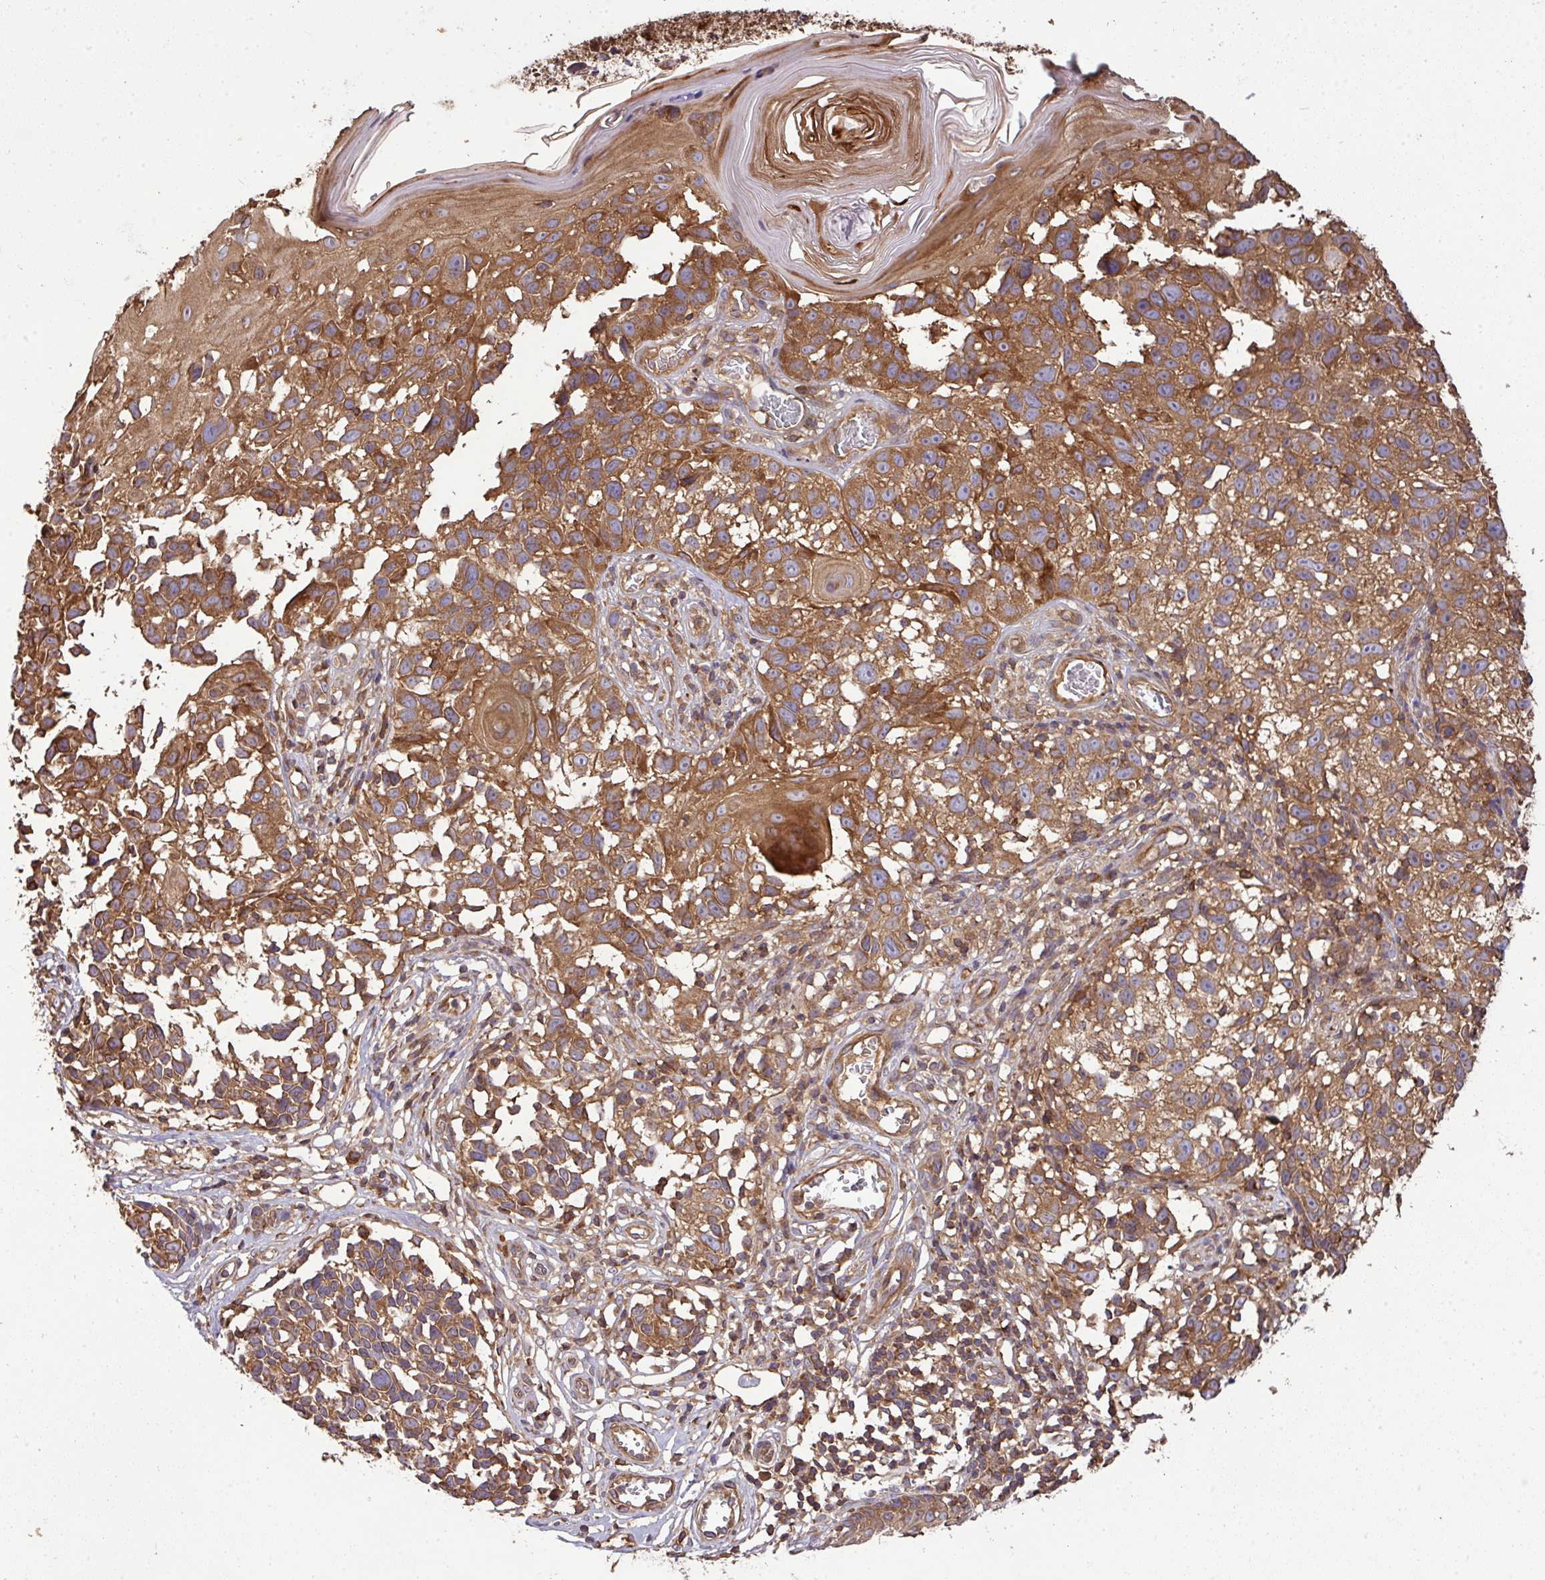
{"staining": {"intensity": "strong", "quantity": ">75%", "location": "cytoplasmic/membranous"}, "tissue": "melanoma", "cell_type": "Tumor cells", "image_type": "cancer", "snomed": [{"axis": "morphology", "description": "Malignant melanoma, NOS"}, {"axis": "topography", "description": "Skin"}], "caption": "The immunohistochemical stain labels strong cytoplasmic/membranous expression in tumor cells of malignant melanoma tissue. The staining is performed using DAB brown chromogen to label protein expression. The nuclei are counter-stained blue using hematoxylin.", "gene": "GSPT1", "patient": {"sex": "male", "age": 73}}